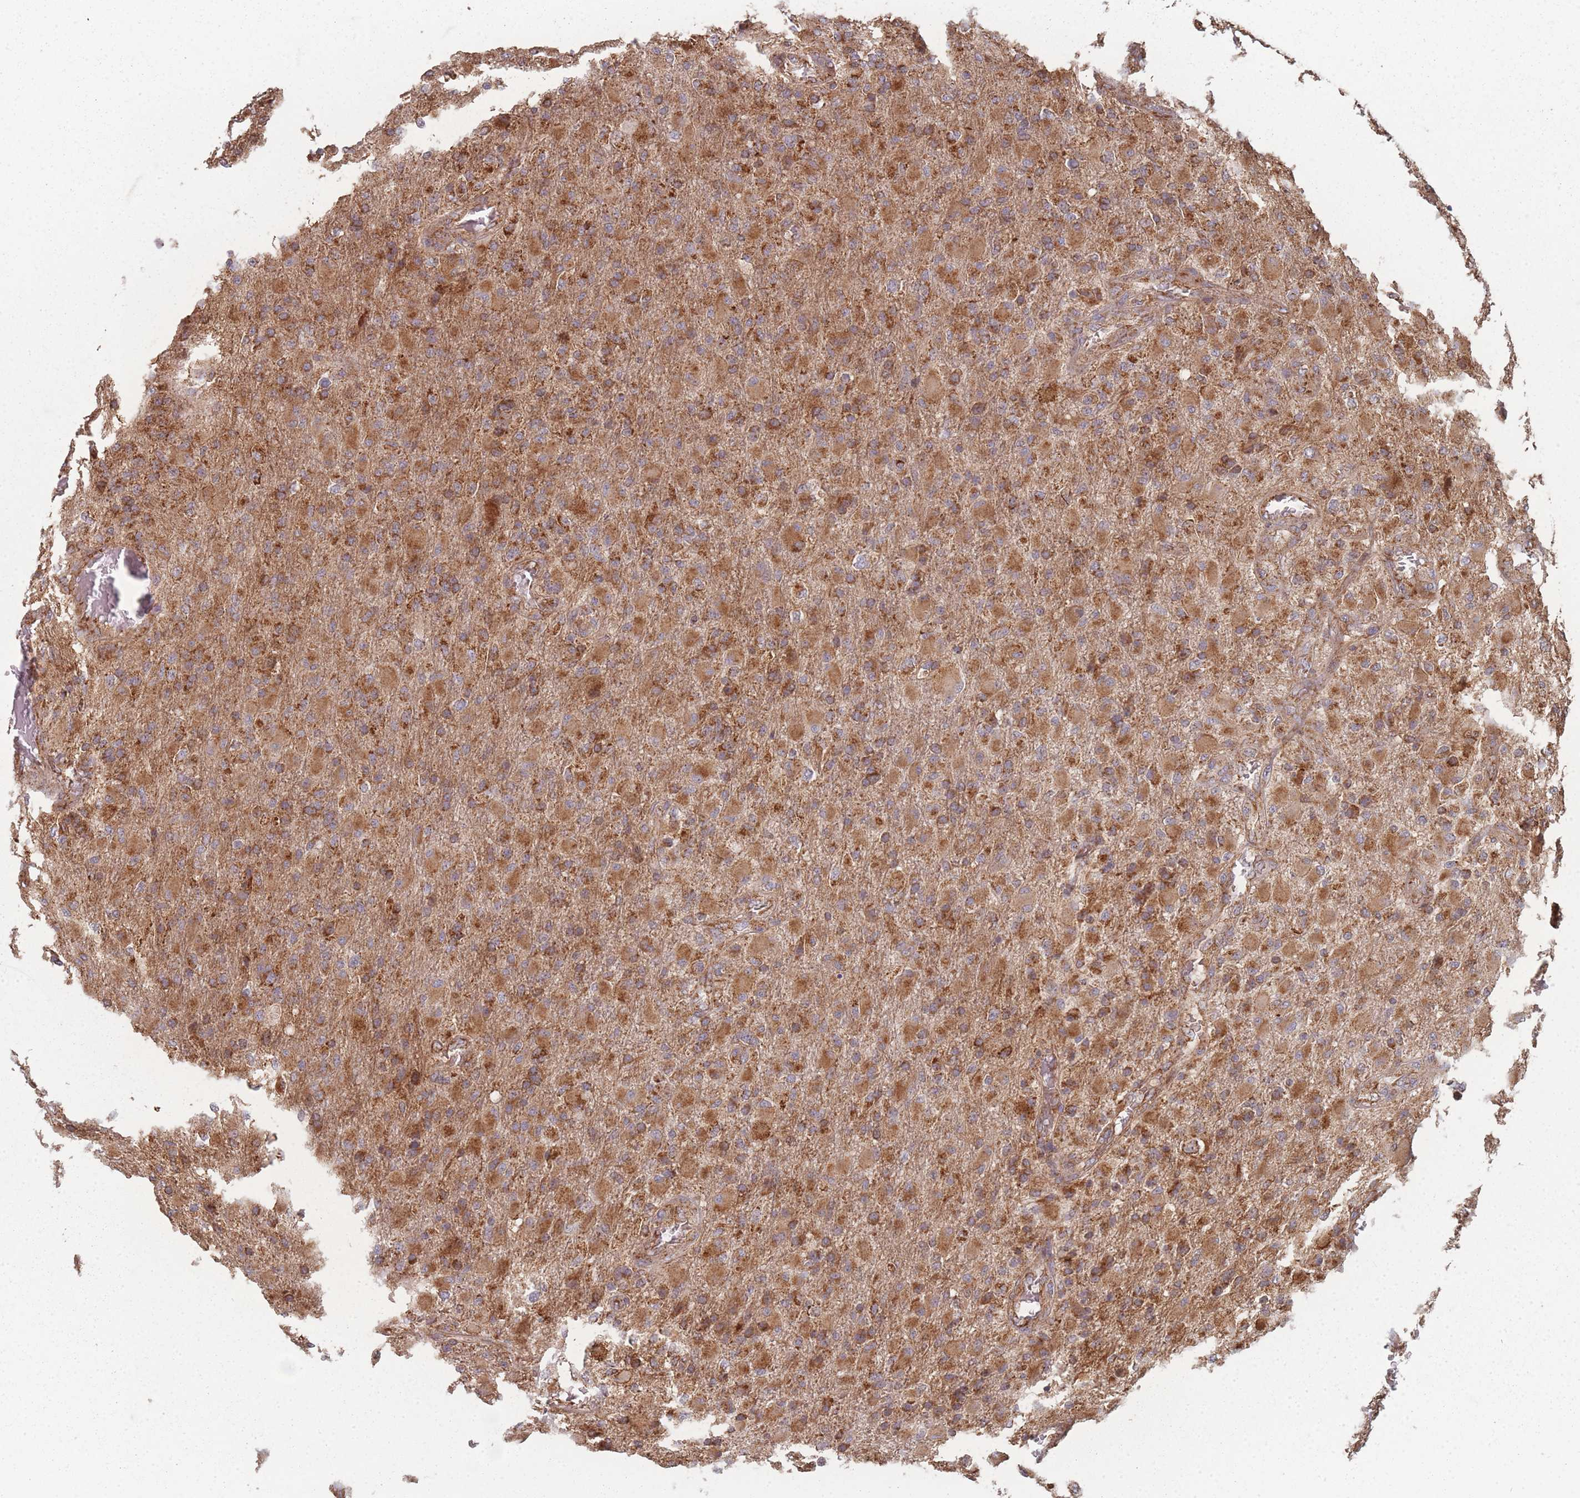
{"staining": {"intensity": "moderate", "quantity": ">75%", "location": "cytoplasmic/membranous"}, "tissue": "glioma", "cell_type": "Tumor cells", "image_type": "cancer", "snomed": [{"axis": "morphology", "description": "Glioma, malignant, Low grade"}, {"axis": "topography", "description": "Brain"}], "caption": "Tumor cells show moderate cytoplasmic/membranous staining in about >75% of cells in glioma.", "gene": "PSMB3", "patient": {"sex": "male", "age": 65}}